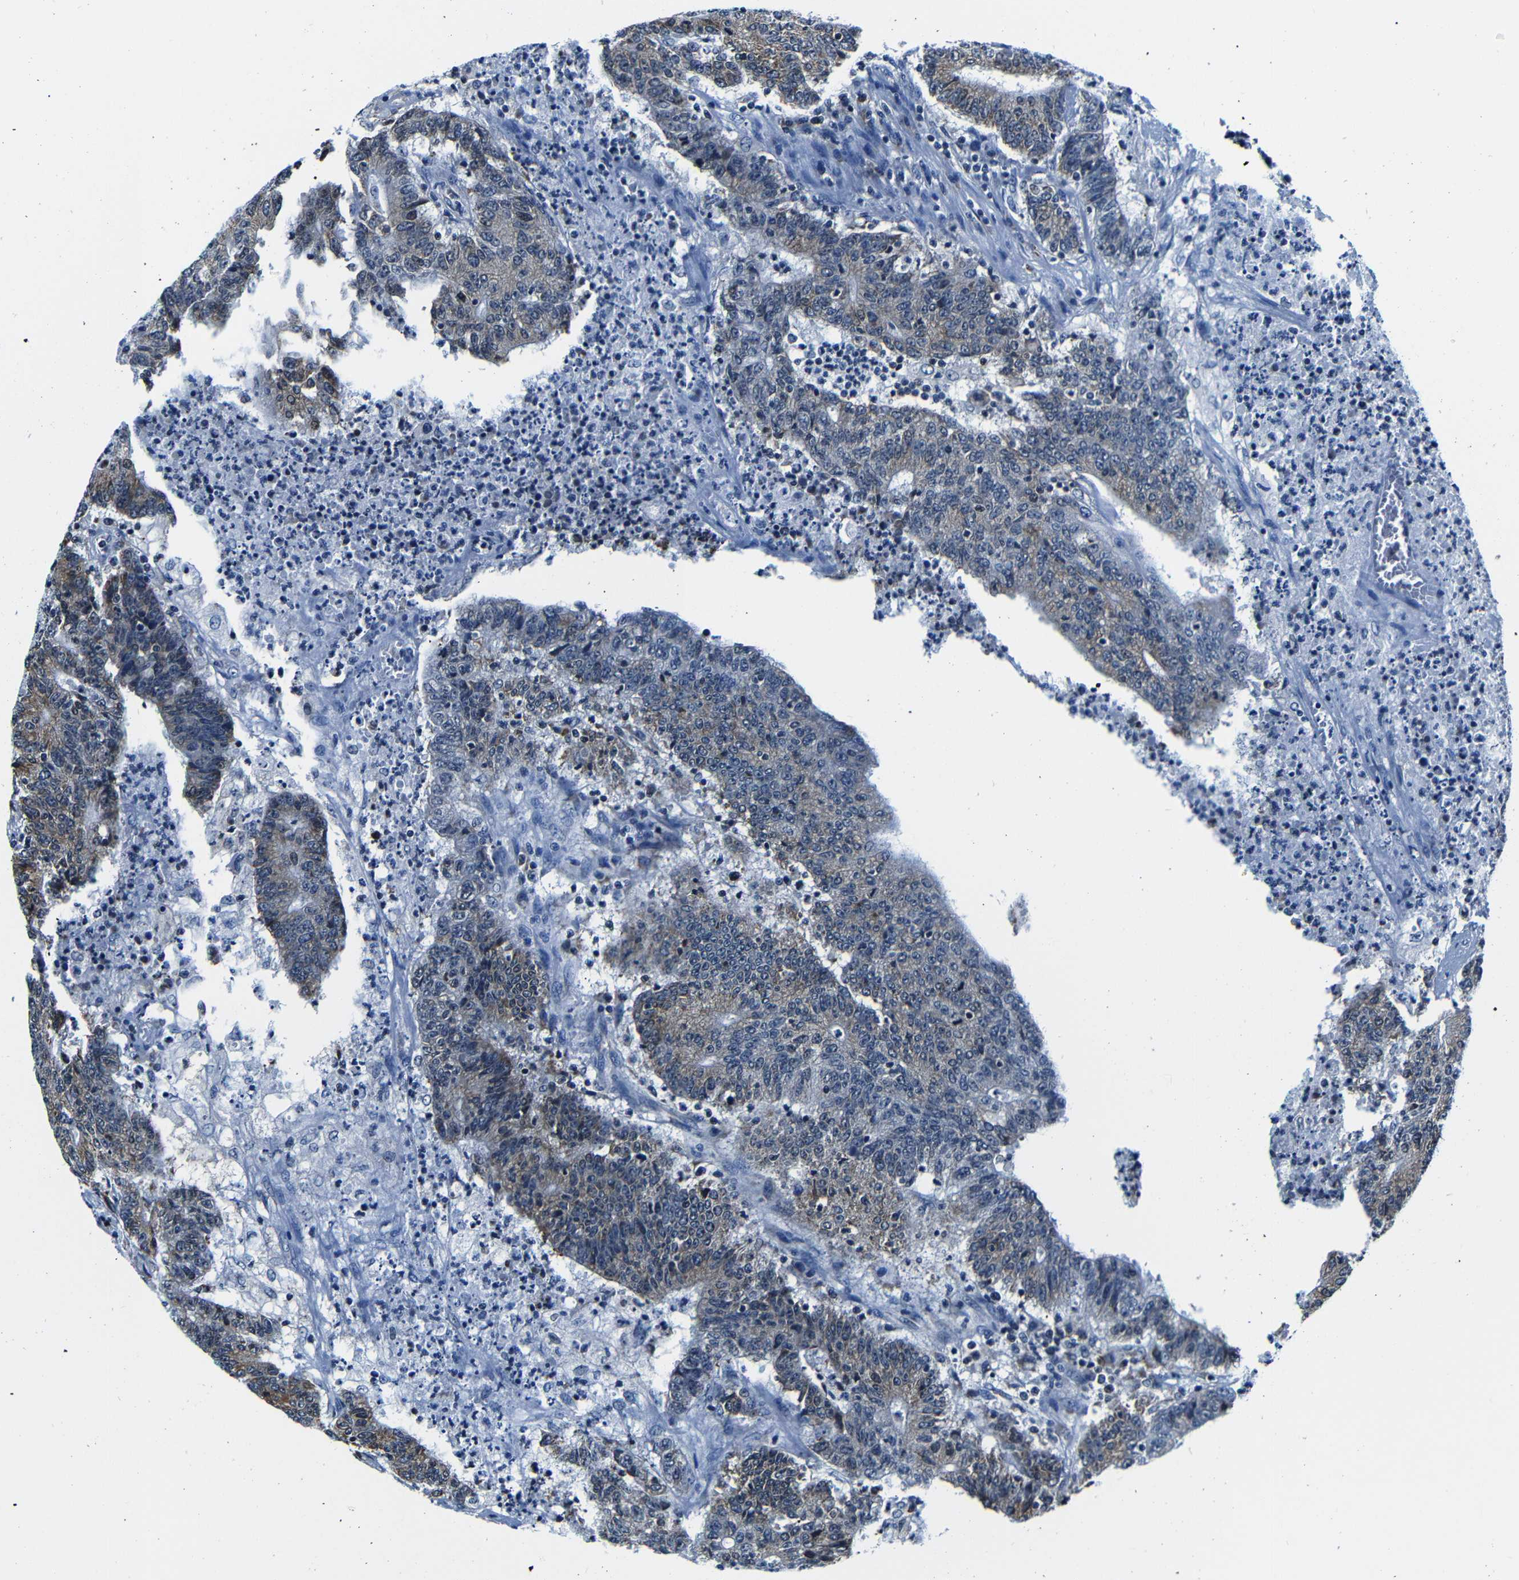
{"staining": {"intensity": "weak", "quantity": ">75%", "location": "cytoplasmic/membranous"}, "tissue": "colorectal cancer", "cell_type": "Tumor cells", "image_type": "cancer", "snomed": [{"axis": "morphology", "description": "Normal tissue, NOS"}, {"axis": "morphology", "description": "Adenocarcinoma, NOS"}, {"axis": "topography", "description": "Colon"}], "caption": "Colorectal cancer was stained to show a protein in brown. There is low levels of weak cytoplasmic/membranous positivity in about >75% of tumor cells. (Brightfield microscopy of DAB IHC at high magnification).", "gene": "NCBP3", "patient": {"sex": "female", "age": 75}}